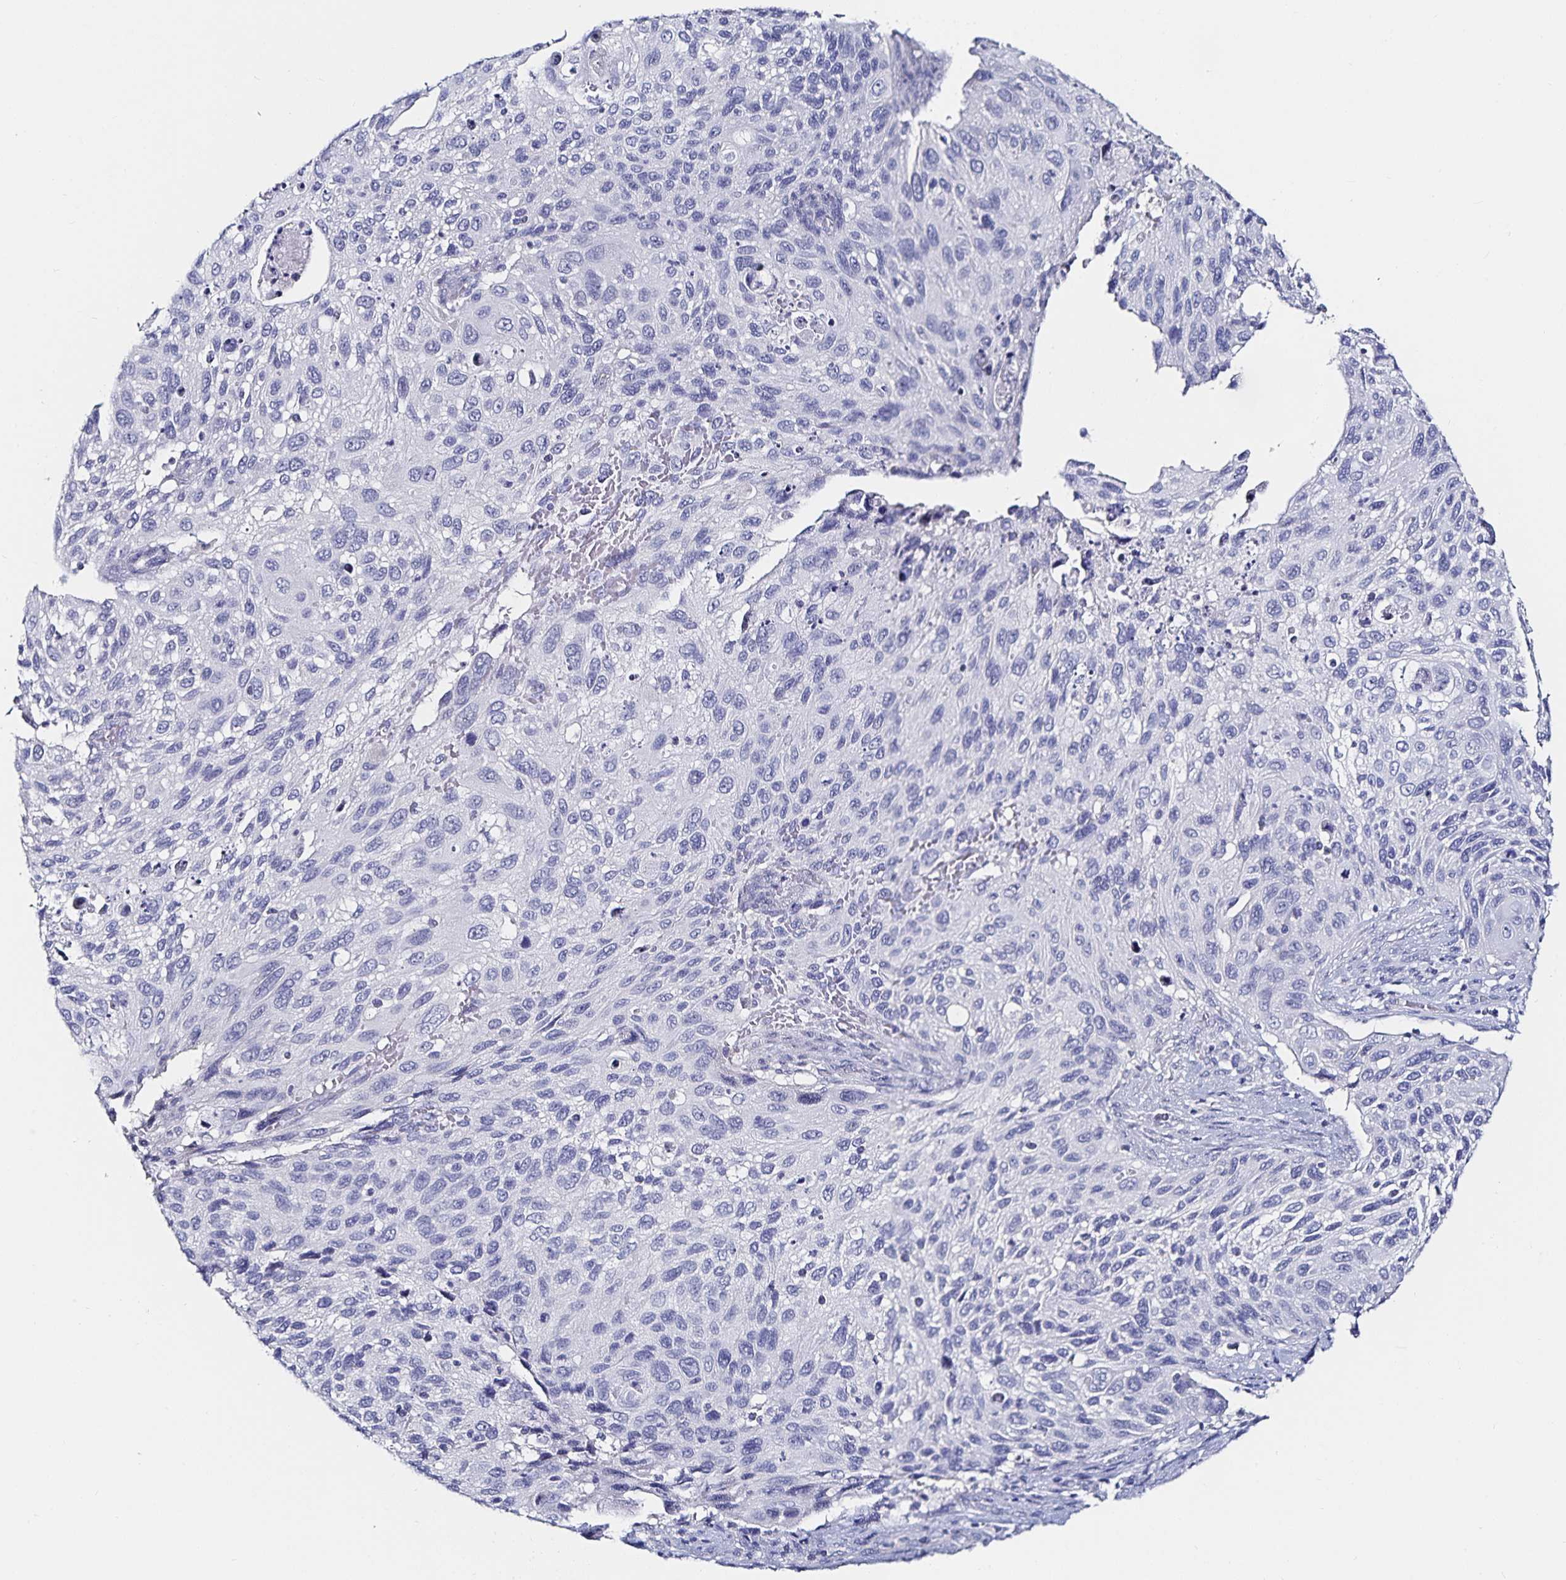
{"staining": {"intensity": "negative", "quantity": "none", "location": "none"}, "tissue": "cervical cancer", "cell_type": "Tumor cells", "image_type": "cancer", "snomed": [{"axis": "morphology", "description": "Squamous cell carcinoma, NOS"}, {"axis": "topography", "description": "Cervix"}], "caption": "Immunohistochemistry (IHC) photomicrograph of neoplastic tissue: cervical cancer (squamous cell carcinoma) stained with DAB demonstrates no significant protein staining in tumor cells.", "gene": "TSPAN7", "patient": {"sex": "female", "age": 70}}